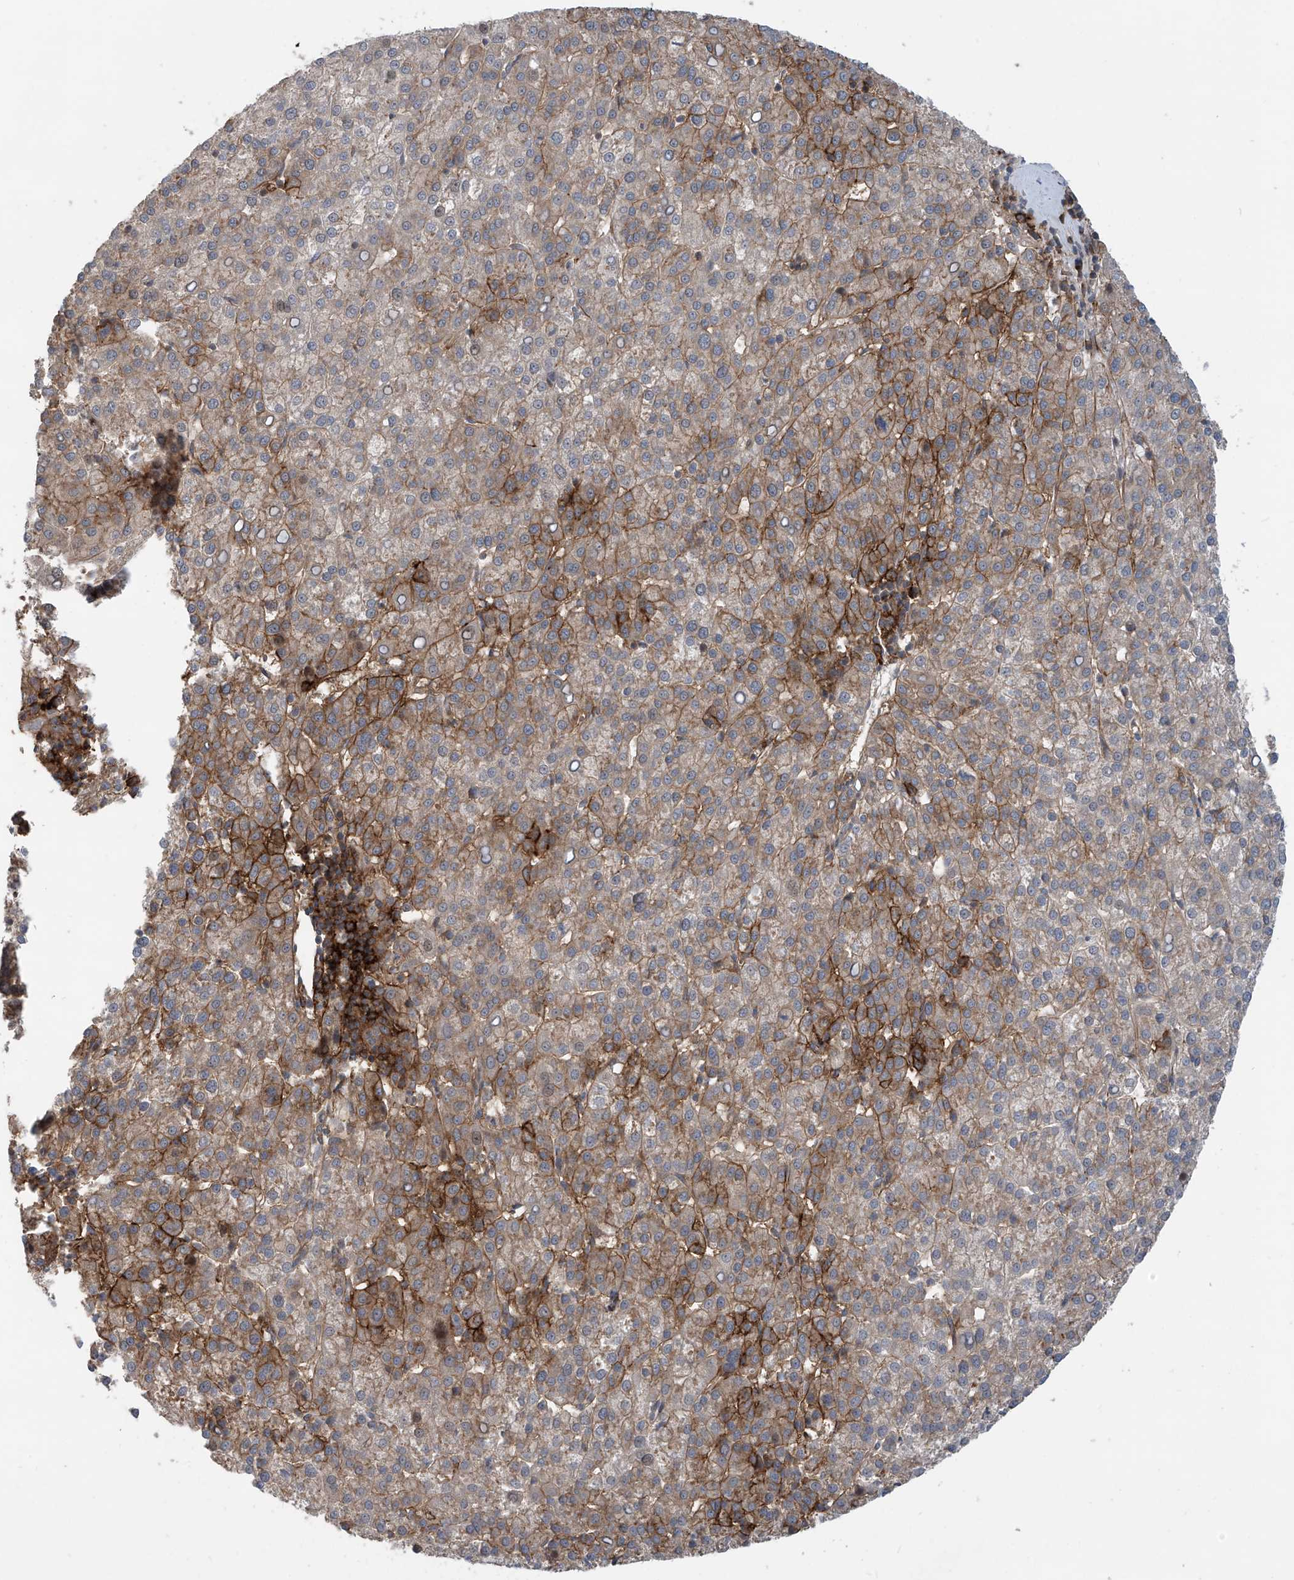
{"staining": {"intensity": "moderate", "quantity": ">75%", "location": "cytoplasmic/membranous"}, "tissue": "liver cancer", "cell_type": "Tumor cells", "image_type": "cancer", "snomed": [{"axis": "morphology", "description": "Carcinoma, Hepatocellular, NOS"}, {"axis": "topography", "description": "Liver"}], "caption": "Immunohistochemistry (IHC) photomicrograph of neoplastic tissue: liver cancer (hepatocellular carcinoma) stained using immunohistochemistry demonstrates medium levels of moderate protein expression localized specifically in the cytoplasmic/membranous of tumor cells, appearing as a cytoplasmic/membranous brown color.", "gene": "LAGE3", "patient": {"sex": "female", "age": 58}}